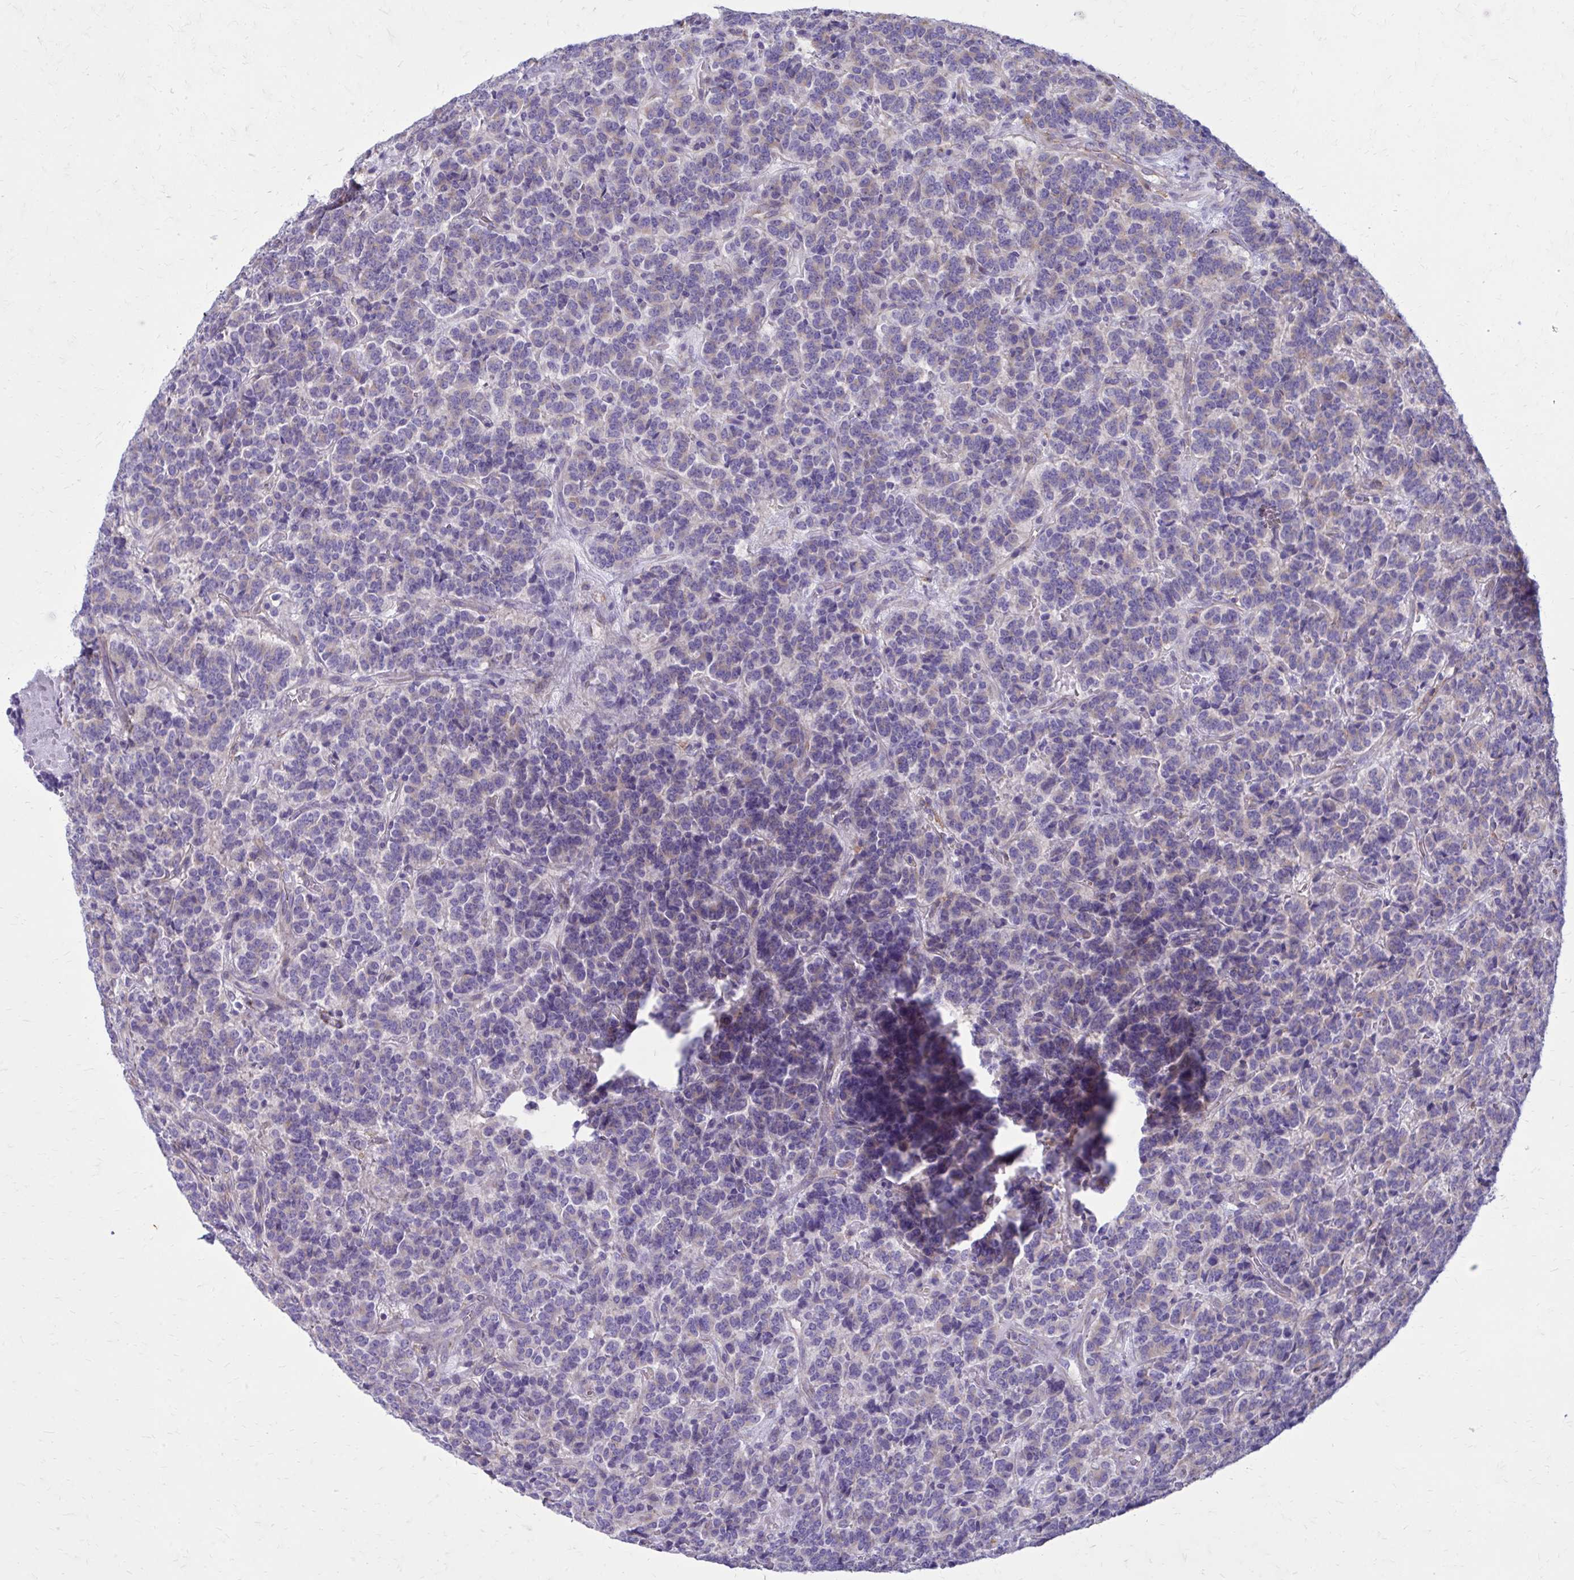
{"staining": {"intensity": "negative", "quantity": "none", "location": "none"}, "tissue": "carcinoid", "cell_type": "Tumor cells", "image_type": "cancer", "snomed": [{"axis": "morphology", "description": "Carcinoid, malignant, NOS"}, {"axis": "topography", "description": "Pancreas"}], "caption": "Immunohistochemical staining of human malignant carcinoid demonstrates no significant expression in tumor cells.", "gene": "CLTA", "patient": {"sex": "male", "age": 36}}